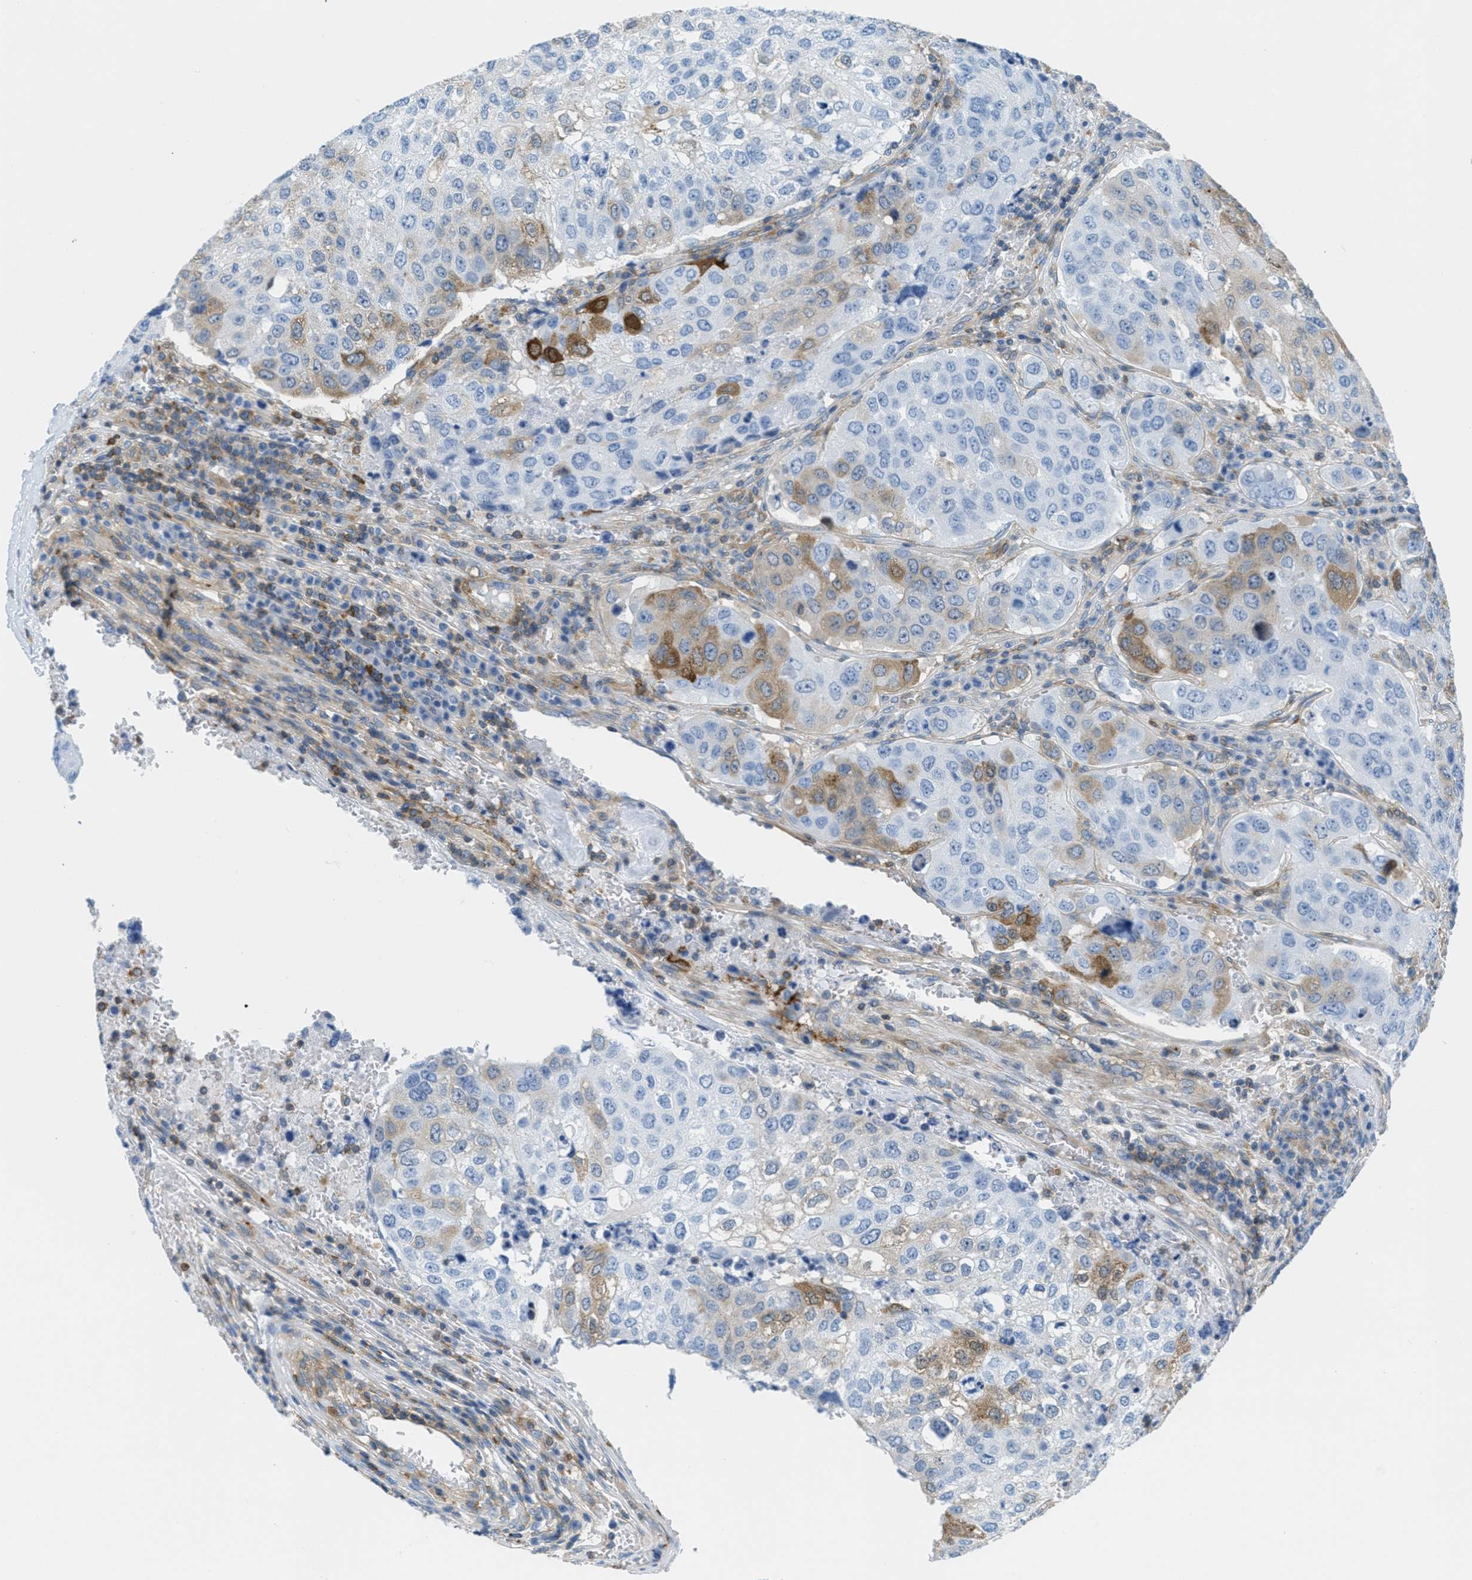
{"staining": {"intensity": "moderate", "quantity": "25%-75%", "location": "cytoplasmic/membranous"}, "tissue": "urothelial cancer", "cell_type": "Tumor cells", "image_type": "cancer", "snomed": [{"axis": "morphology", "description": "Urothelial carcinoma, High grade"}, {"axis": "topography", "description": "Lymph node"}, {"axis": "topography", "description": "Urinary bladder"}], "caption": "A brown stain highlights moderate cytoplasmic/membranous expression of a protein in human high-grade urothelial carcinoma tumor cells.", "gene": "MAPRE2", "patient": {"sex": "male", "age": 51}}